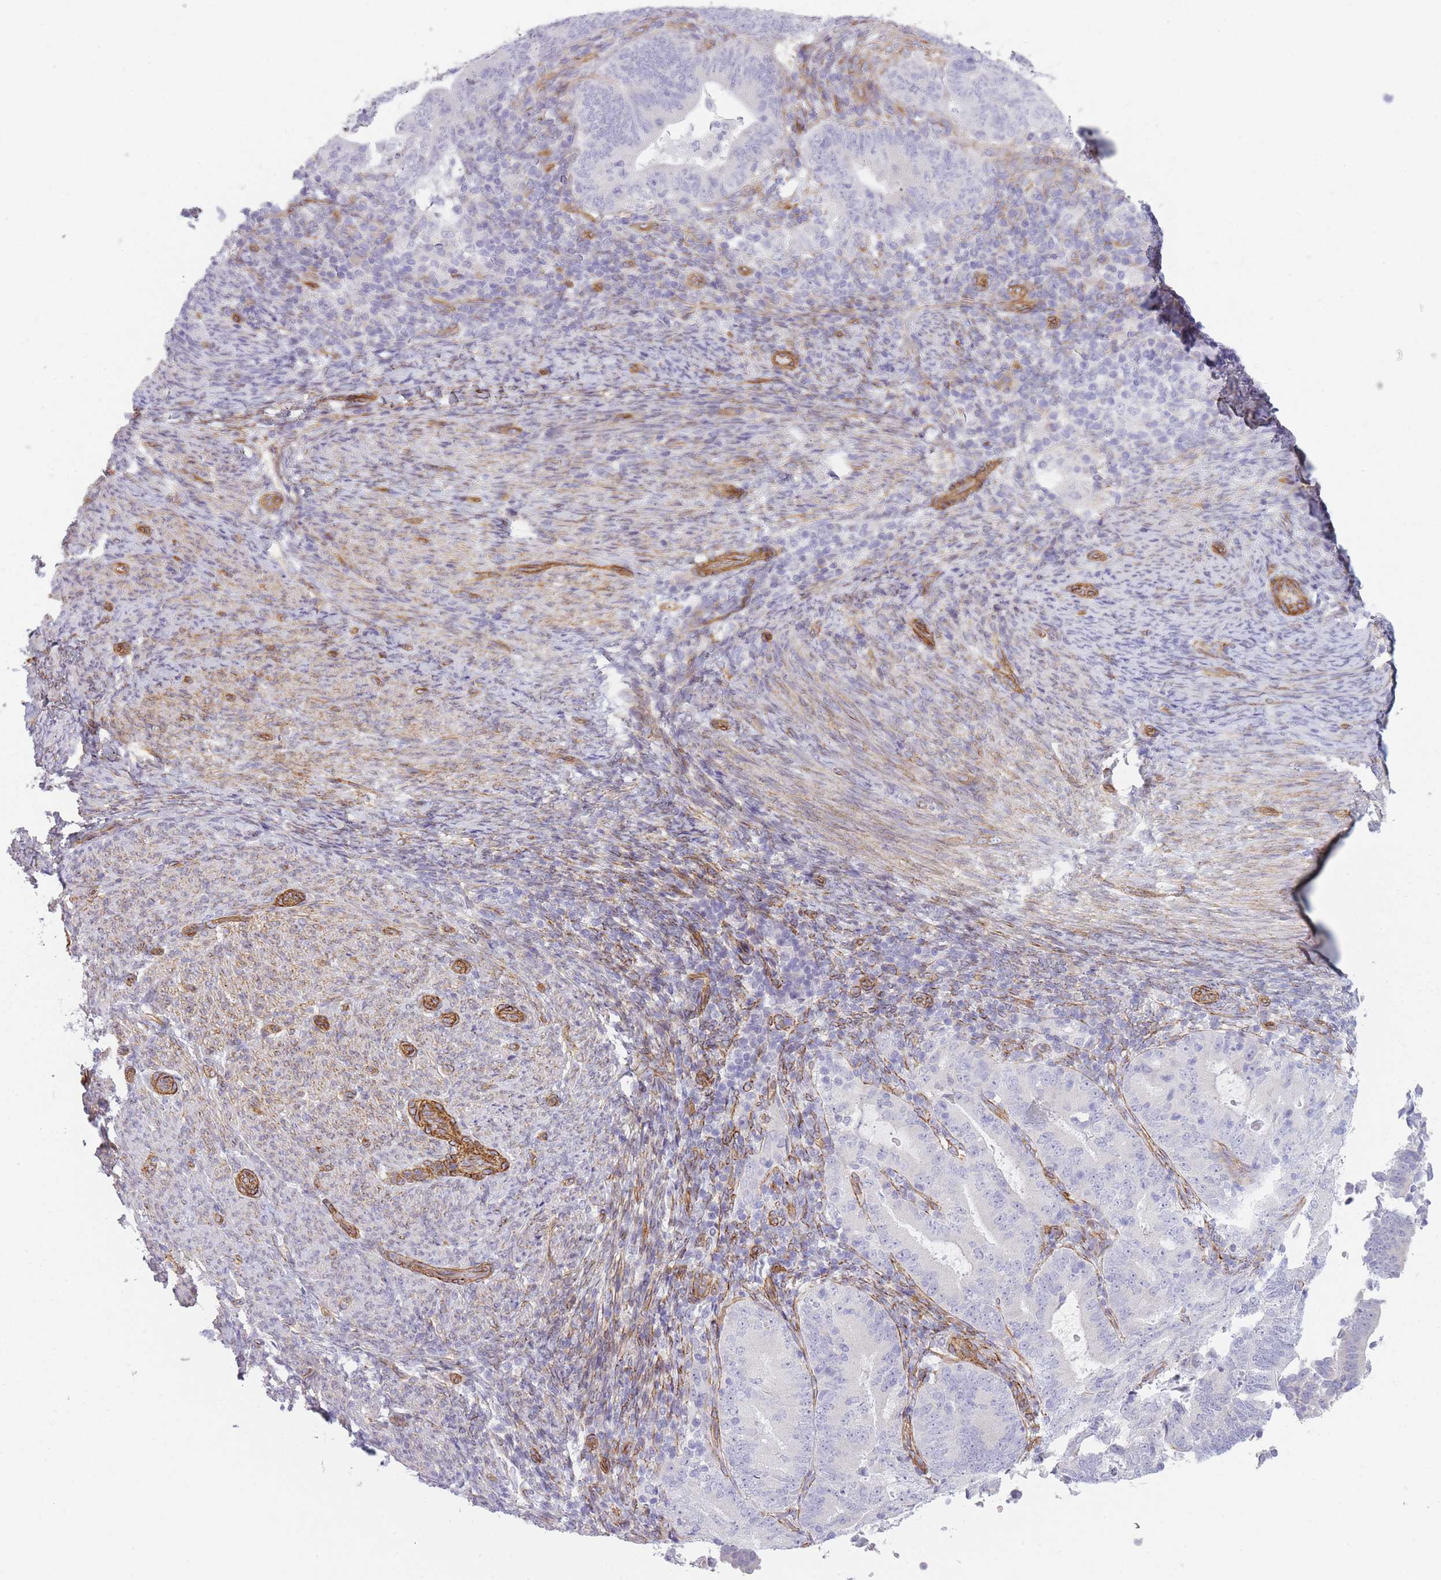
{"staining": {"intensity": "negative", "quantity": "none", "location": "none"}, "tissue": "endometrial cancer", "cell_type": "Tumor cells", "image_type": "cancer", "snomed": [{"axis": "morphology", "description": "Adenocarcinoma, NOS"}, {"axis": "topography", "description": "Endometrium"}], "caption": "A histopathology image of human endometrial adenocarcinoma is negative for staining in tumor cells.", "gene": "OR6B3", "patient": {"sex": "female", "age": 70}}